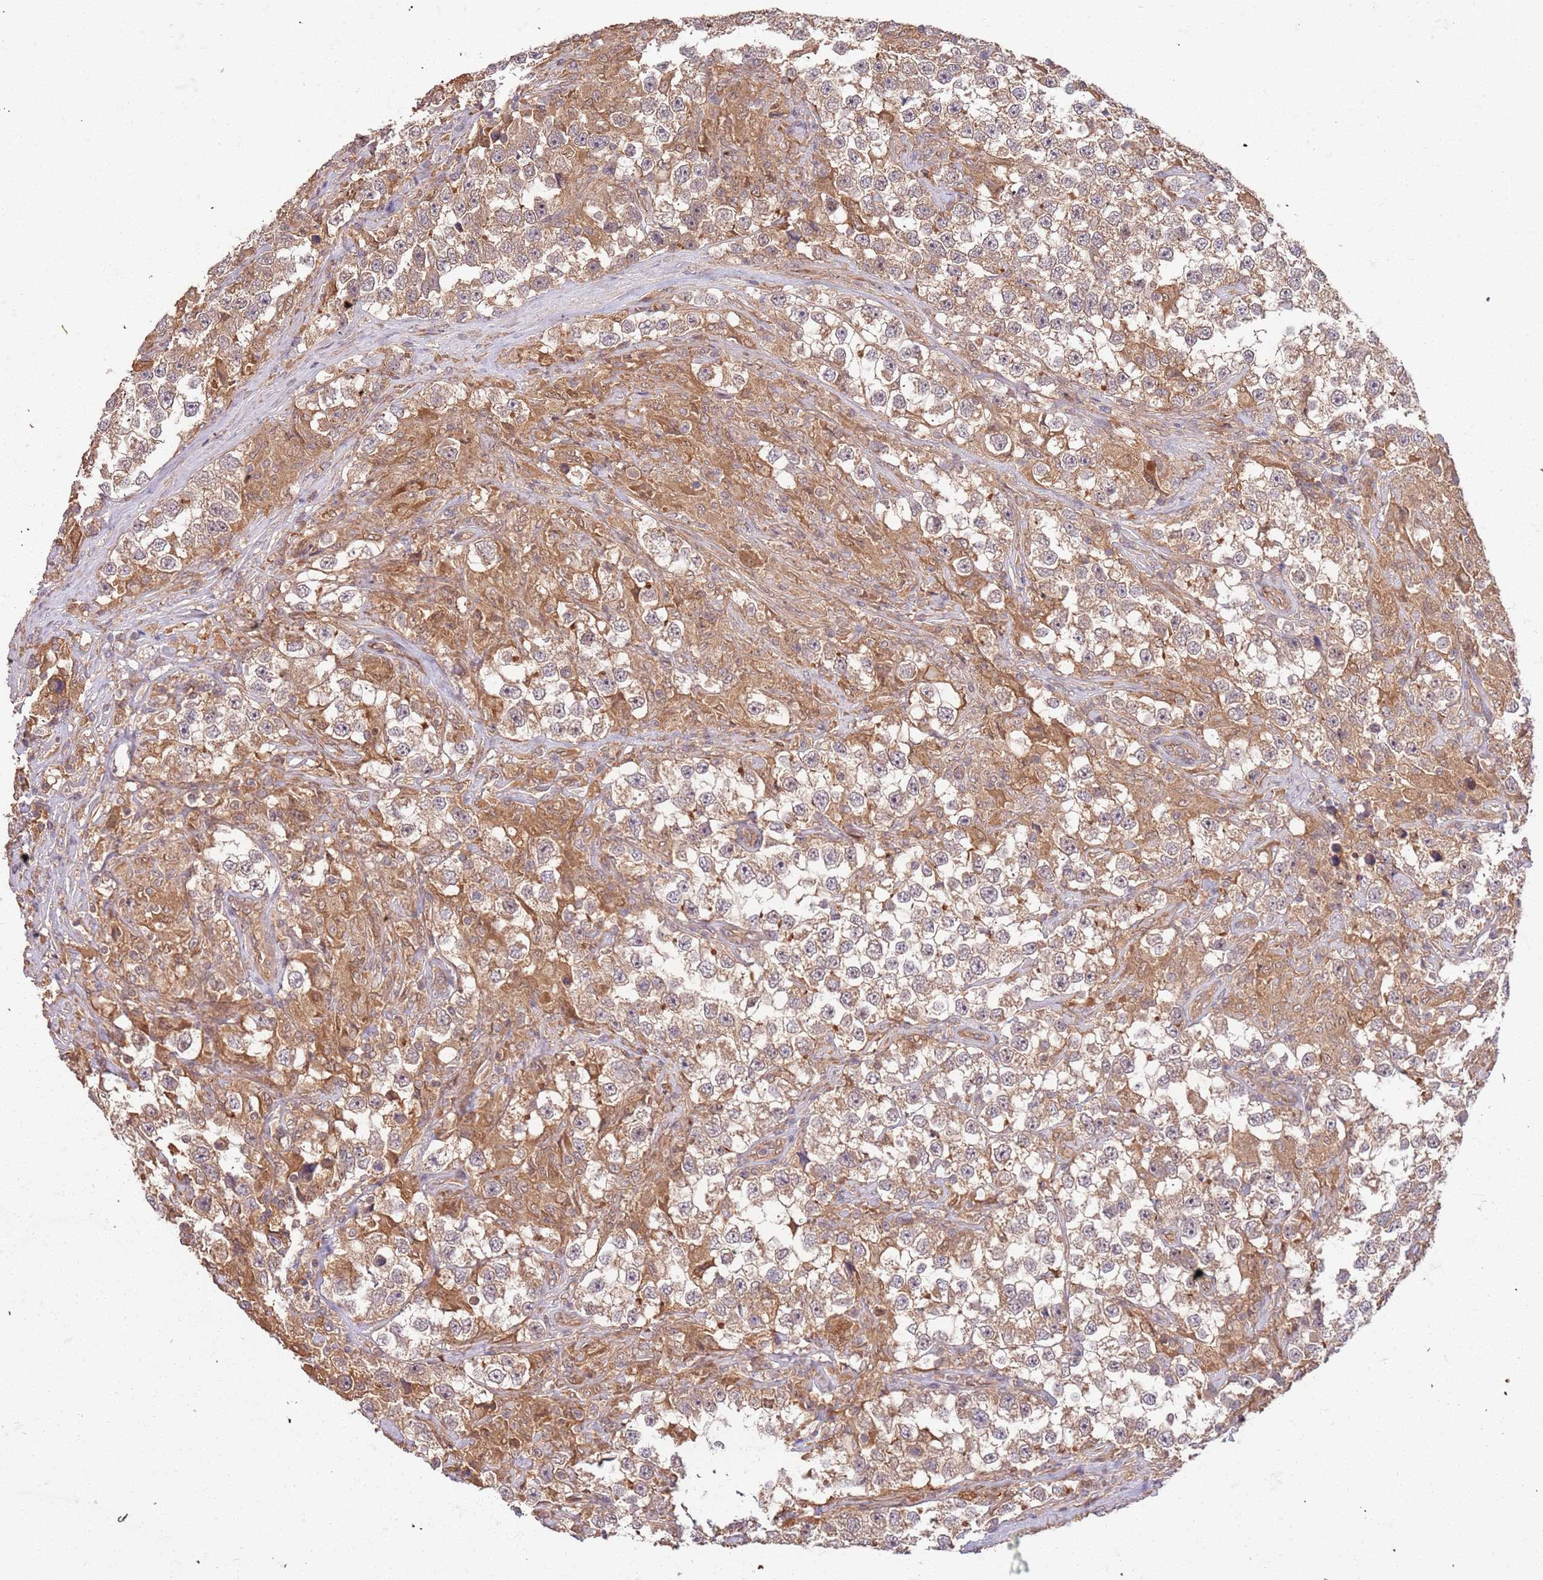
{"staining": {"intensity": "weak", "quantity": ">75%", "location": "cytoplasmic/membranous"}, "tissue": "testis cancer", "cell_type": "Tumor cells", "image_type": "cancer", "snomed": [{"axis": "morphology", "description": "Seminoma, NOS"}, {"axis": "topography", "description": "Testis"}], "caption": "Testis seminoma stained with DAB (3,3'-diaminobenzidine) immunohistochemistry (IHC) exhibits low levels of weak cytoplasmic/membranous positivity in approximately >75% of tumor cells.", "gene": "UBE3A", "patient": {"sex": "male", "age": 46}}